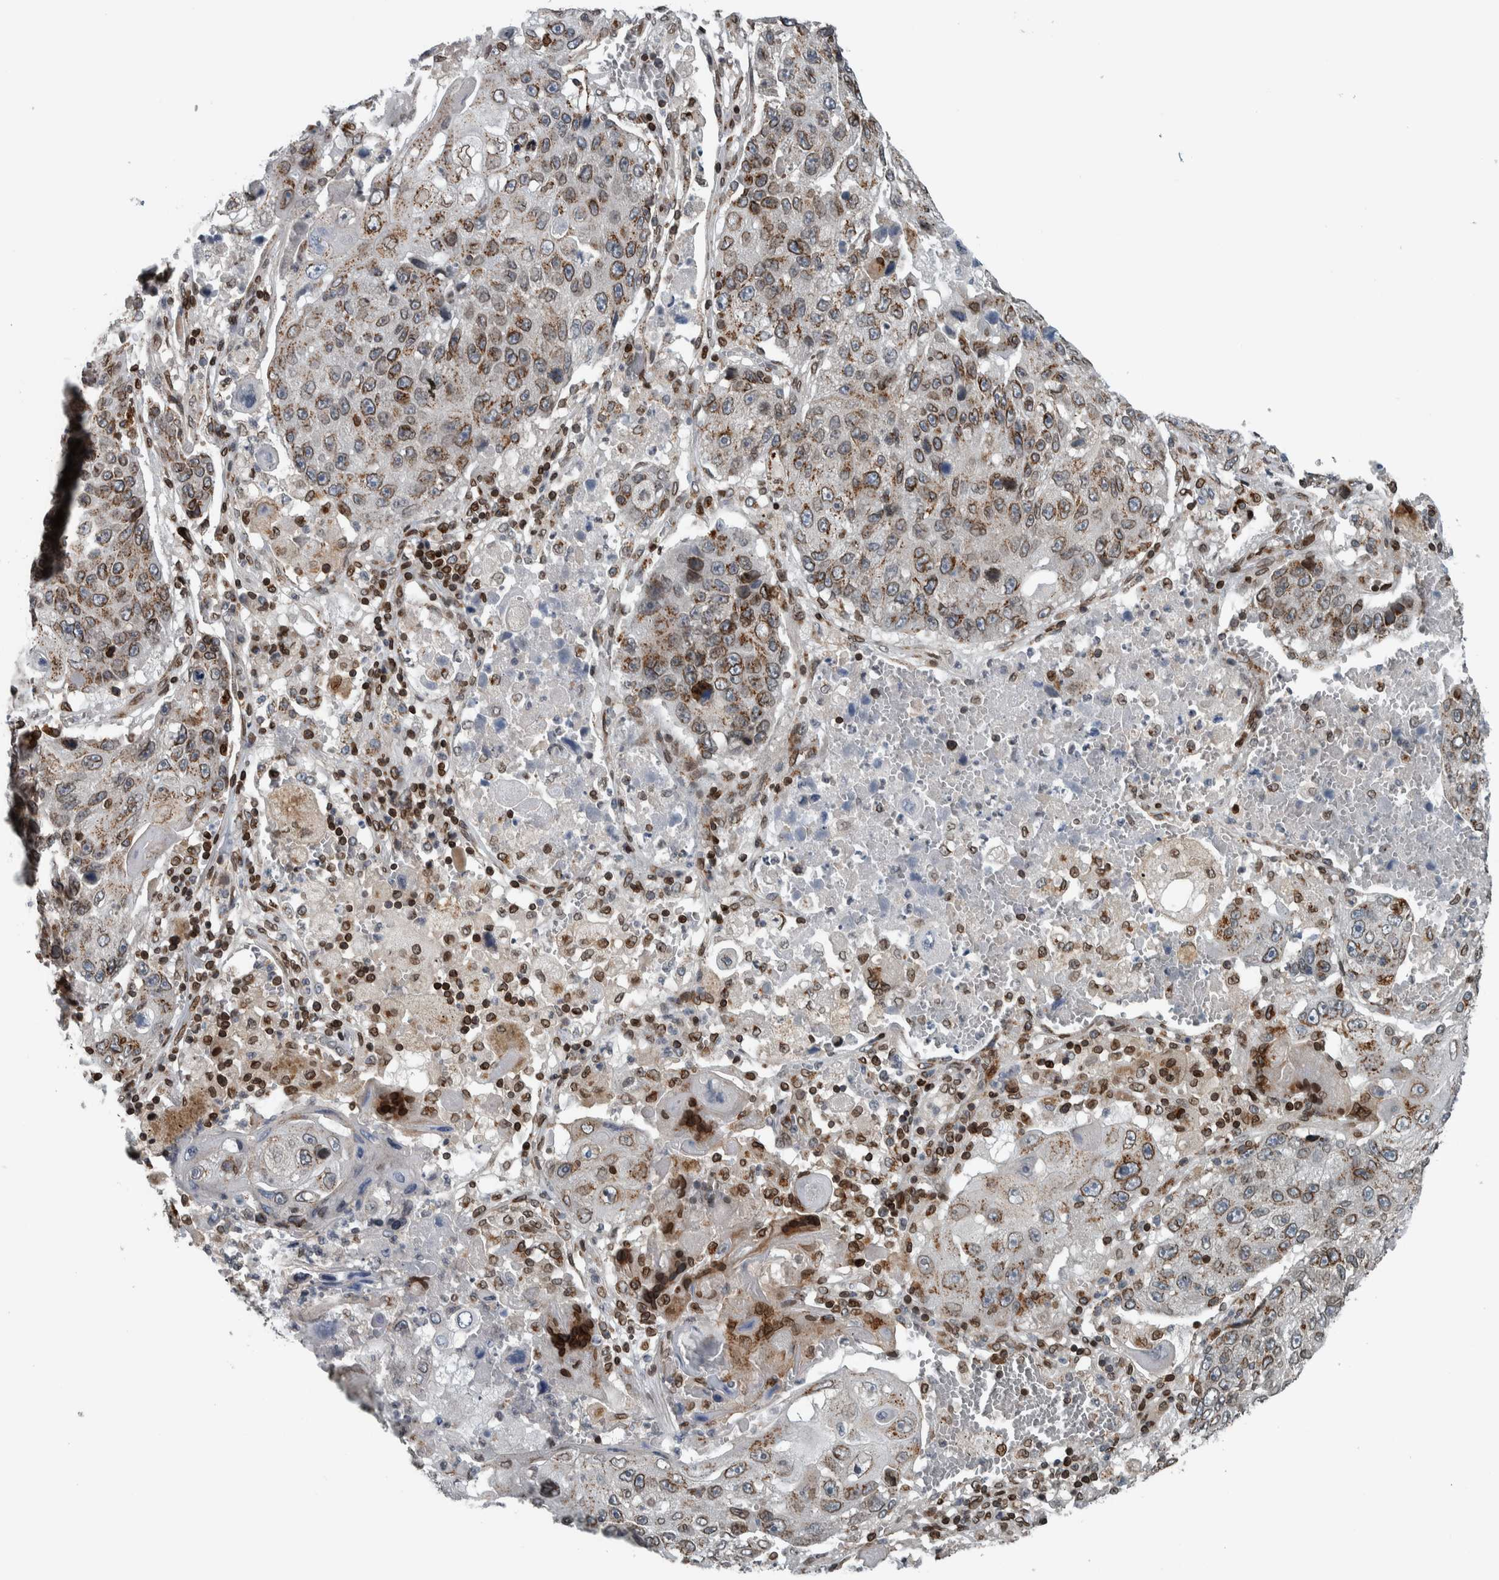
{"staining": {"intensity": "moderate", "quantity": "25%-75%", "location": "cytoplasmic/membranous,nuclear"}, "tissue": "lung cancer", "cell_type": "Tumor cells", "image_type": "cancer", "snomed": [{"axis": "morphology", "description": "Squamous cell carcinoma, NOS"}, {"axis": "topography", "description": "Lung"}], "caption": "Squamous cell carcinoma (lung) tissue demonstrates moderate cytoplasmic/membranous and nuclear positivity in approximately 25%-75% of tumor cells, visualized by immunohistochemistry.", "gene": "FAM135B", "patient": {"sex": "male", "age": 61}}